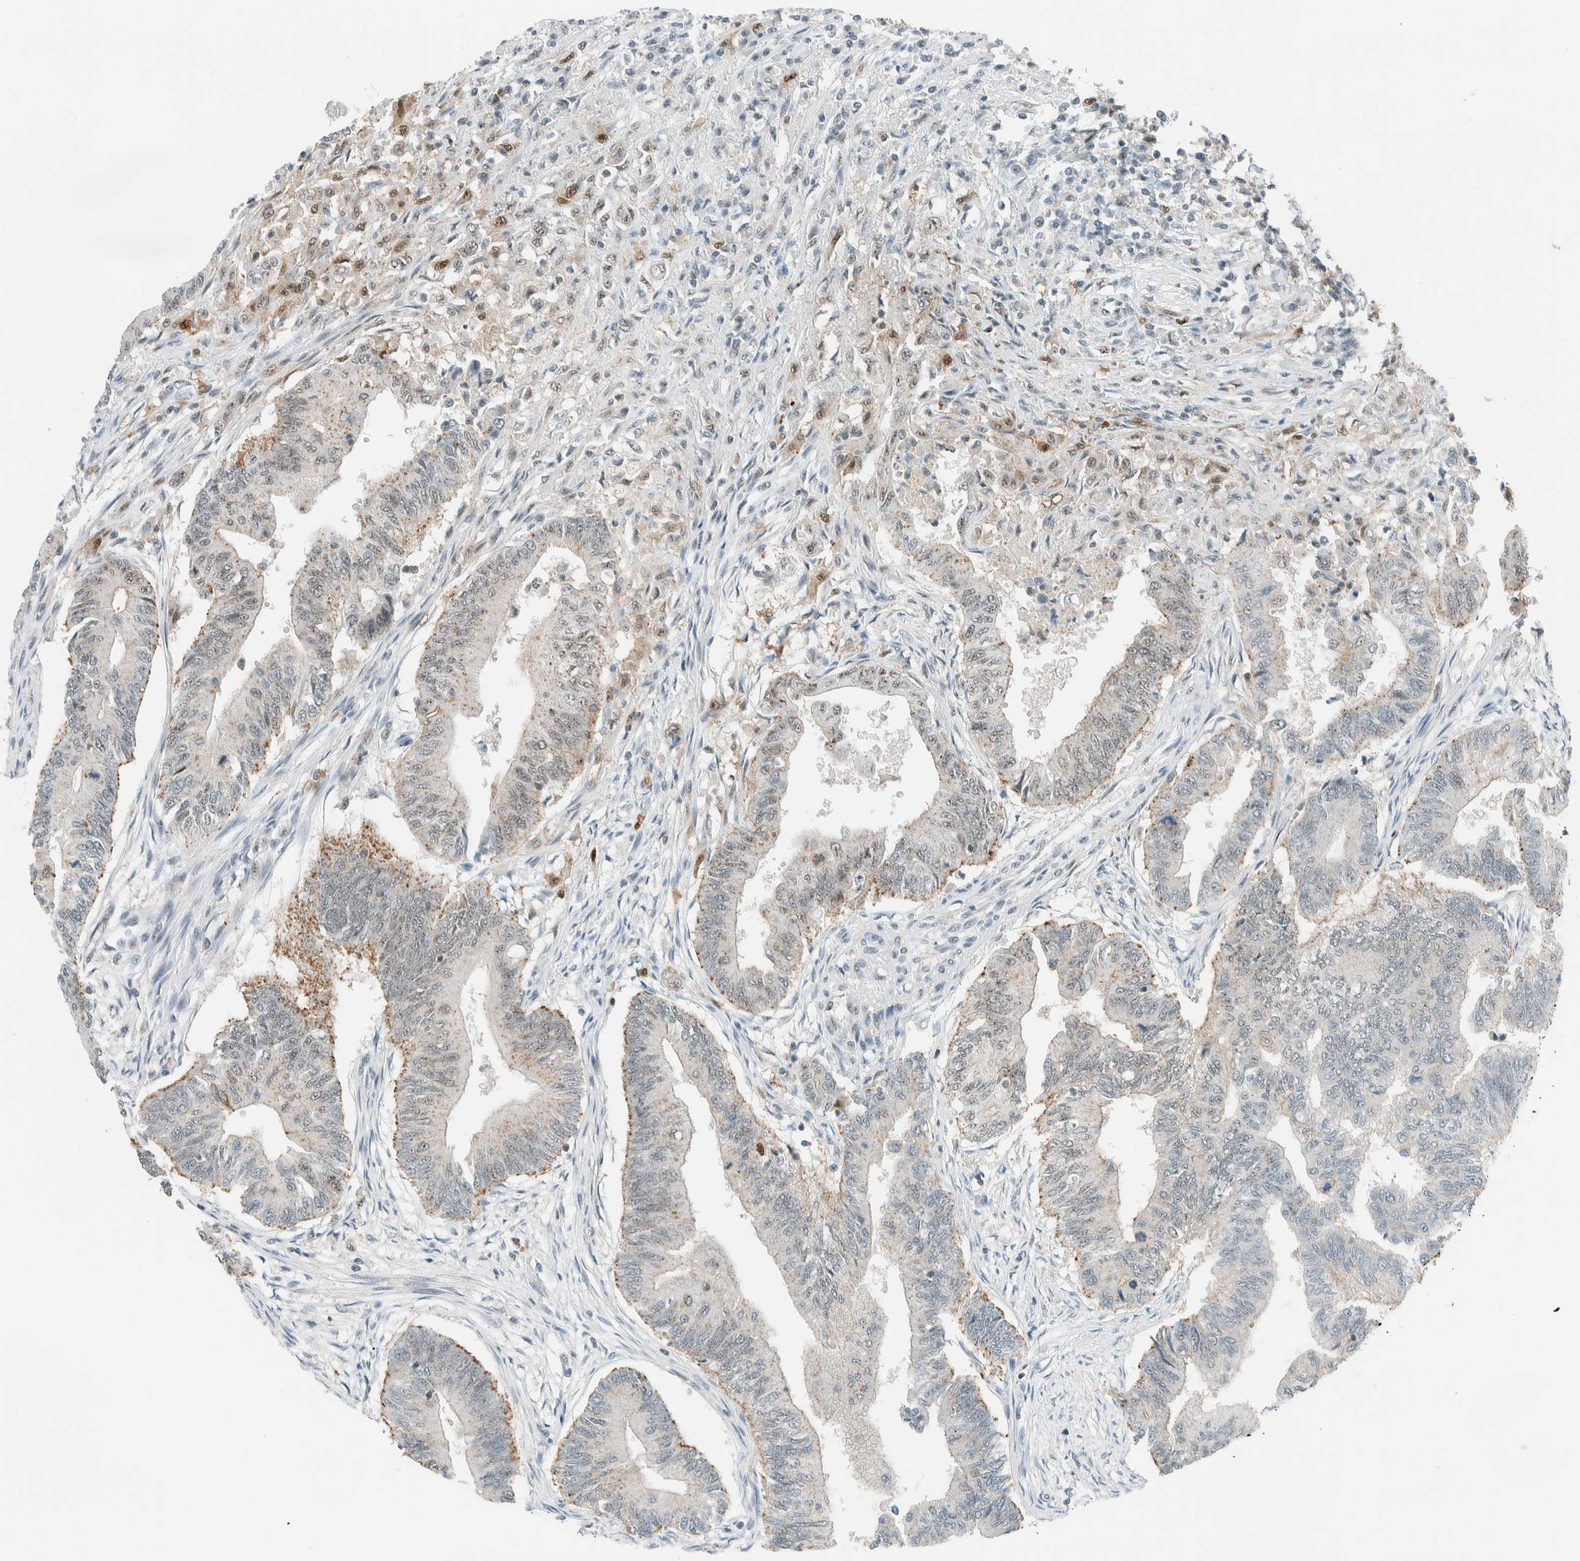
{"staining": {"intensity": "weak", "quantity": ">75%", "location": "cytoplasmic/membranous"}, "tissue": "colorectal cancer", "cell_type": "Tumor cells", "image_type": "cancer", "snomed": [{"axis": "morphology", "description": "Adenoma, NOS"}, {"axis": "morphology", "description": "Adenocarcinoma, NOS"}, {"axis": "topography", "description": "Colon"}], "caption": "Immunohistochemistry micrograph of neoplastic tissue: human colorectal cancer stained using immunohistochemistry exhibits low levels of weak protein expression localized specifically in the cytoplasmic/membranous of tumor cells, appearing as a cytoplasmic/membranous brown color.", "gene": "CYSRT1", "patient": {"sex": "male", "age": 79}}